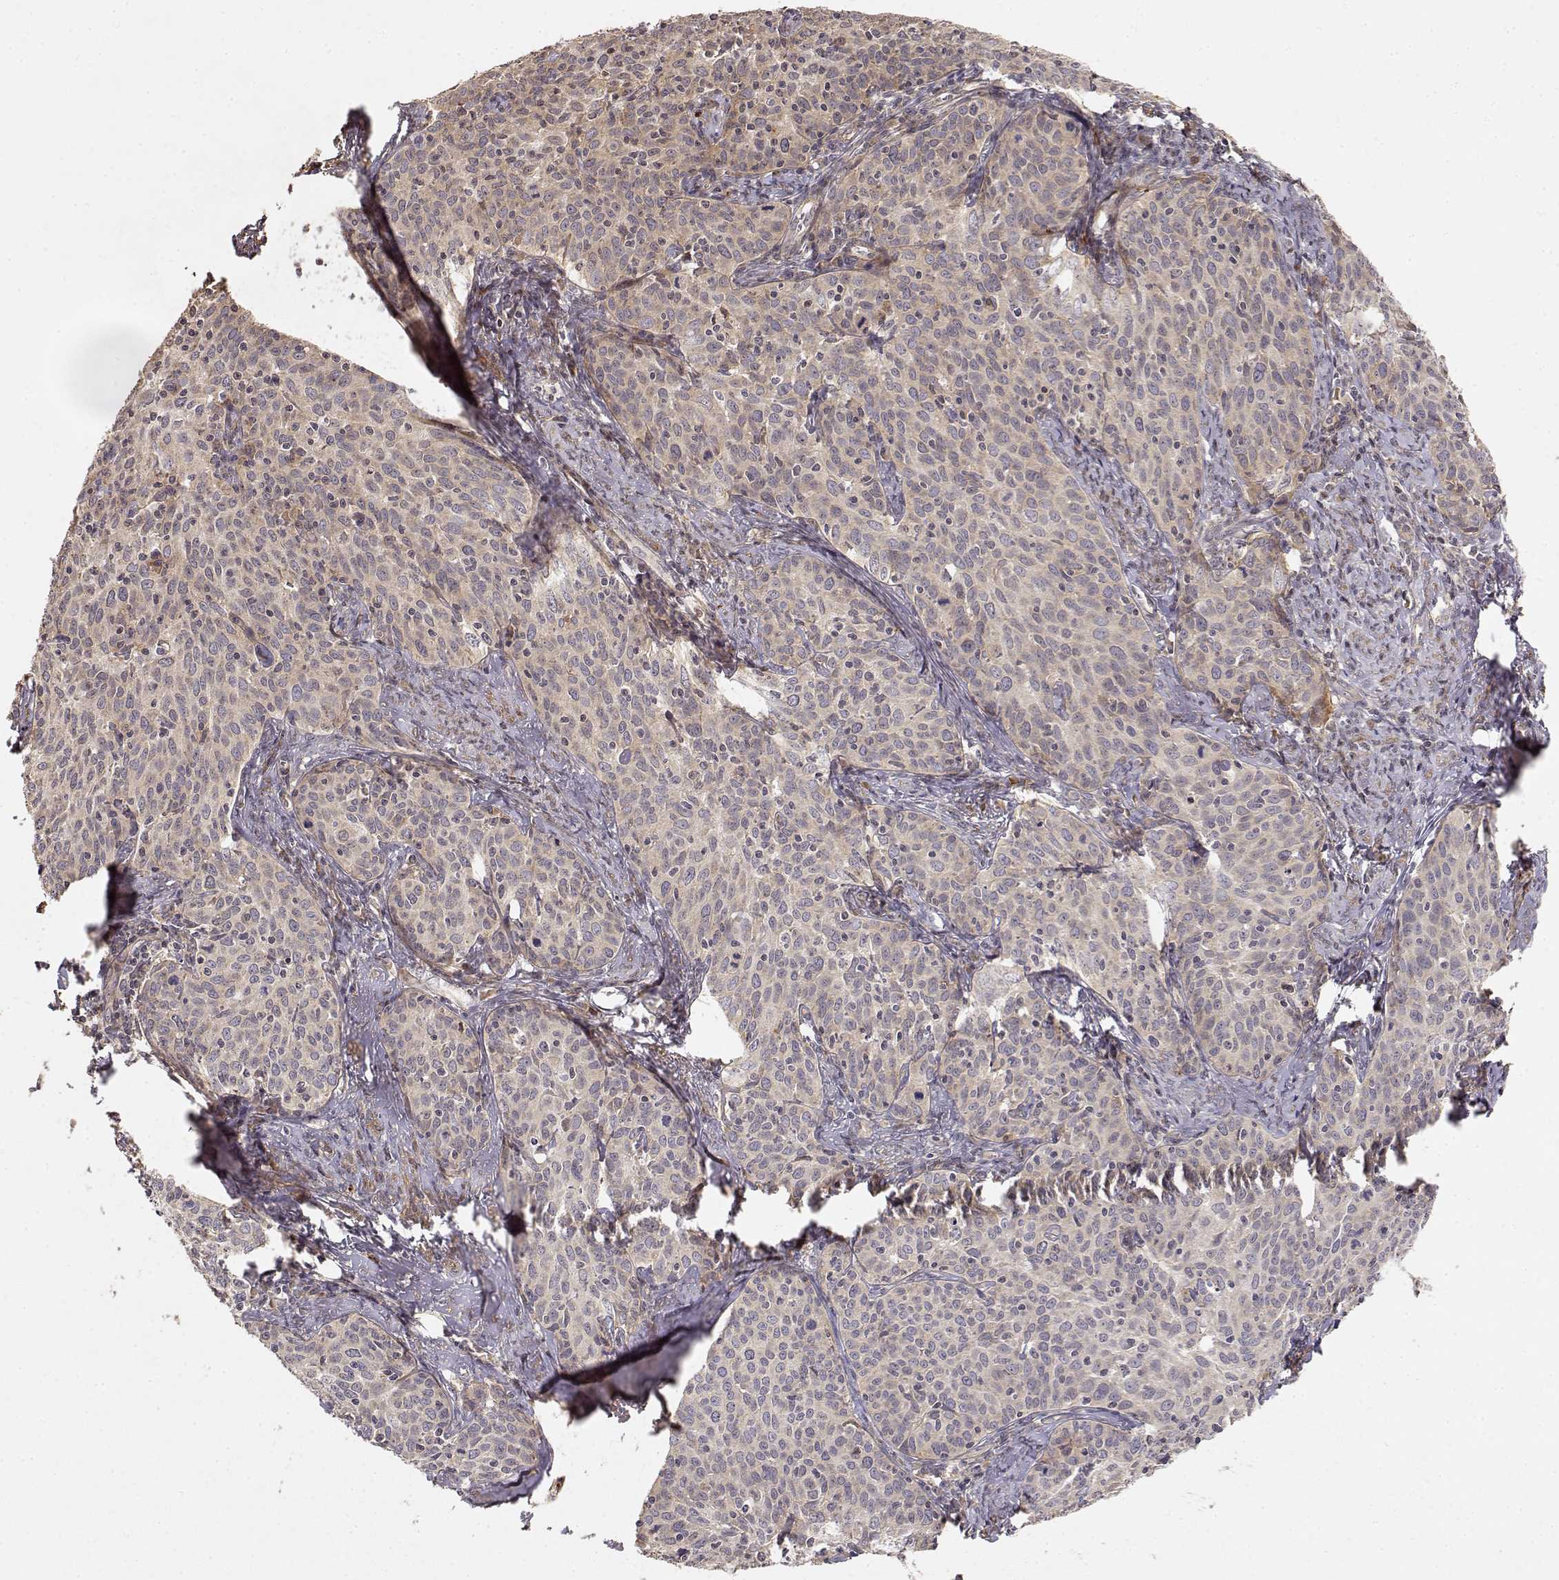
{"staining": {"intensity": "weak", "quantity": ">75%", "location": "cytoplasmic/membranous"}, "tissue": "cervical cancer", "cell_type": "Tumor cells", "image_type": "cancer", "snomed": [{"axis": "morphology", "description": "Squamous cell carcinoma, NOS"}, {"axis": "topography", "description": "Cervix"}], "caption": "The photomicrograph reveals immunohistochemical staining of cervical cancer. There is weak cytoplasmic/membranous expression is appreciated in about >75% of tumor cells.", "gene": "PICK1", "patient": {"sex": "female", "age": 62}}